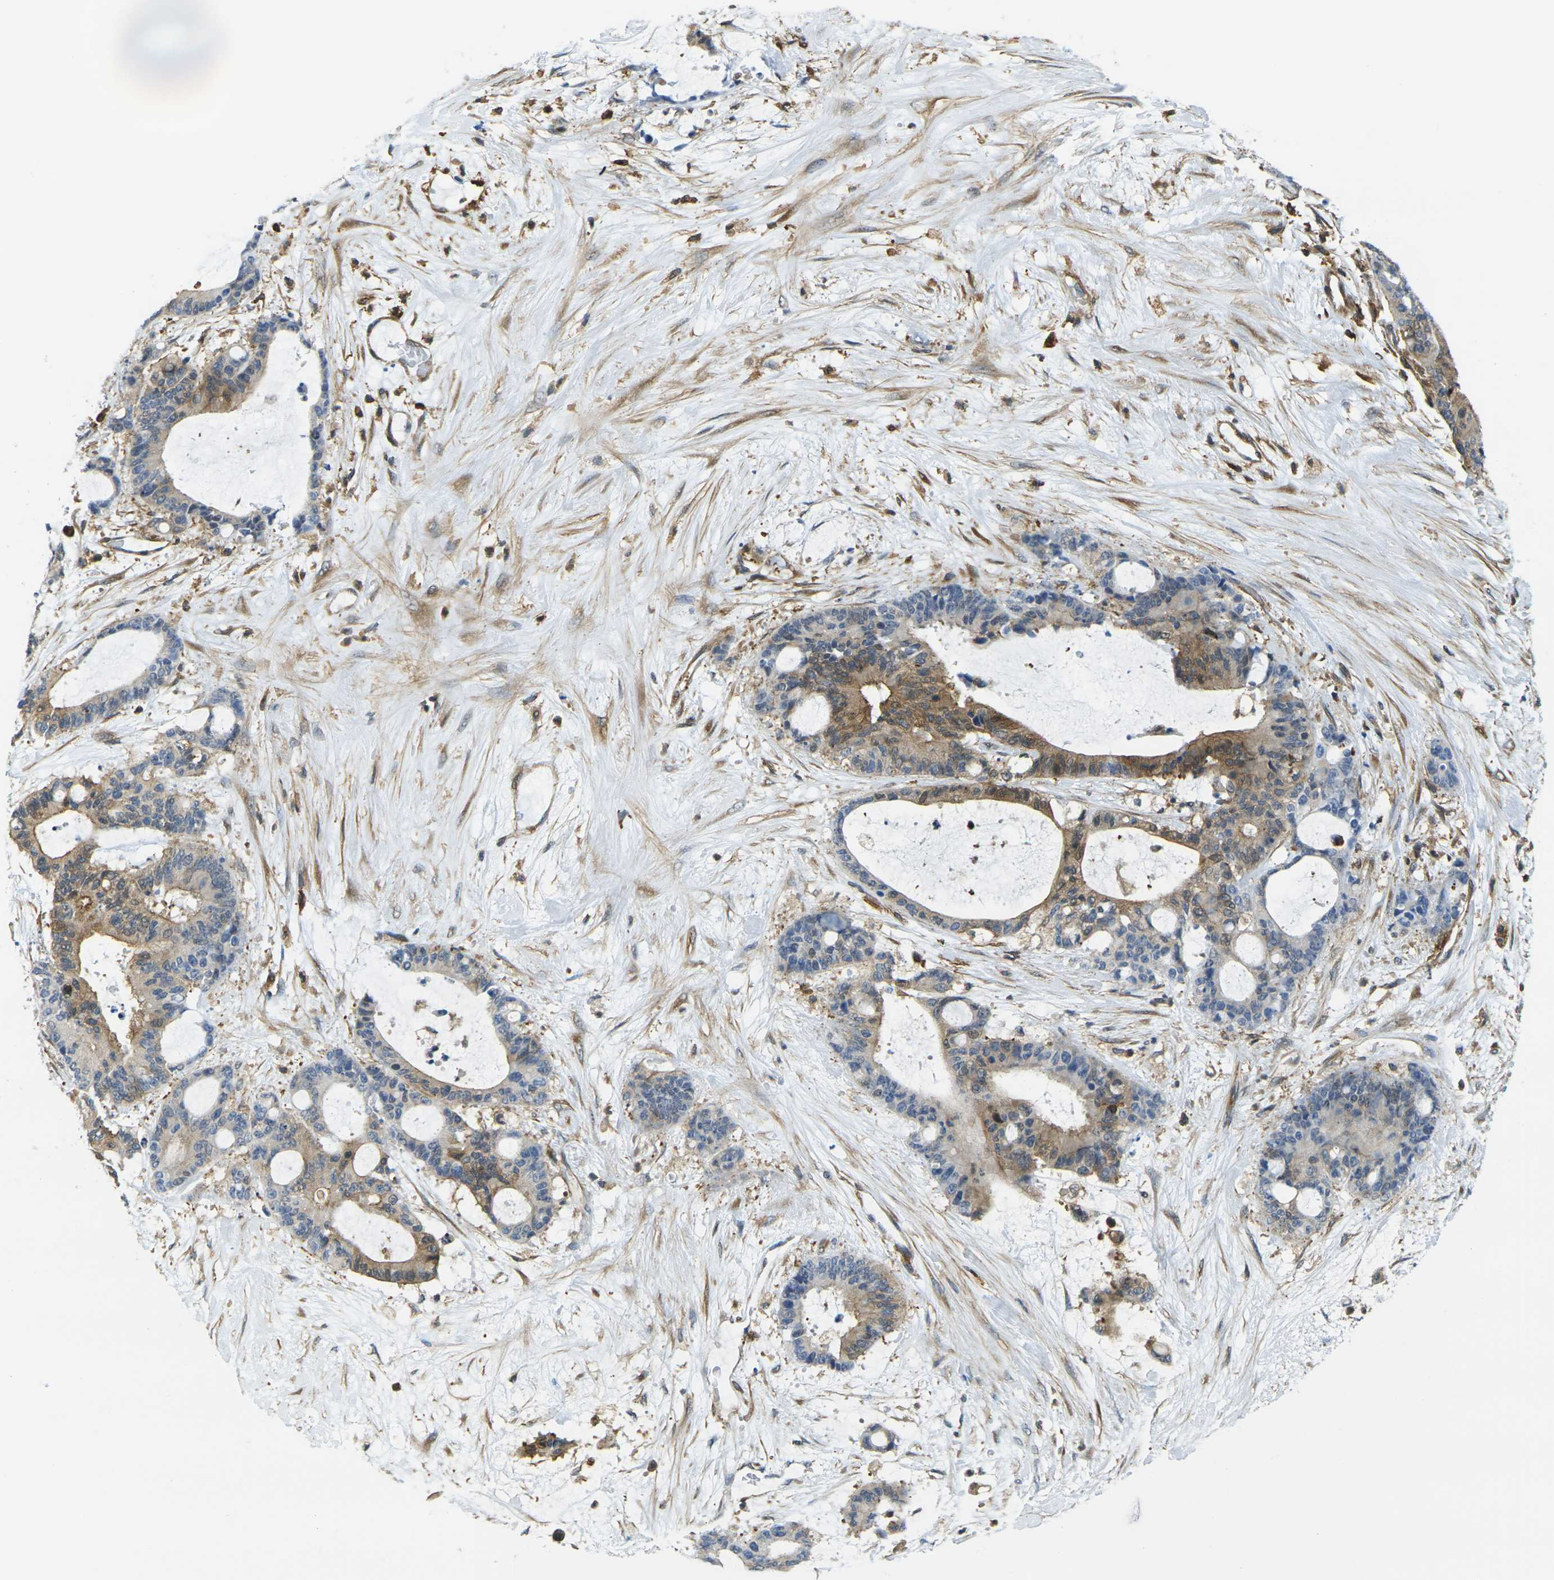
{"staining": {"intensity": "moderate", "quantity": "25%-75%", "location": "cytoplasmic/membranous"}, "tissue": "liver cancer", "cell_type": "Tumor cells", "image_type": "cancer", "snomed": [{"axis": "morphology", "description": "Cholangiocarcinoma"}, {"axis": "topography", "description": "Liver"}], "caption": "Protein analysis of liver cholangiocarcinoma tissue shows moderate cytoplasmic/membranous positivity in about 25%-75% of tumor cells. (DAB IHC, brown staining for protein, blue staining for nuclei).", "gene": "LASP1", "patient": {"sex": "female", "age": 73}}